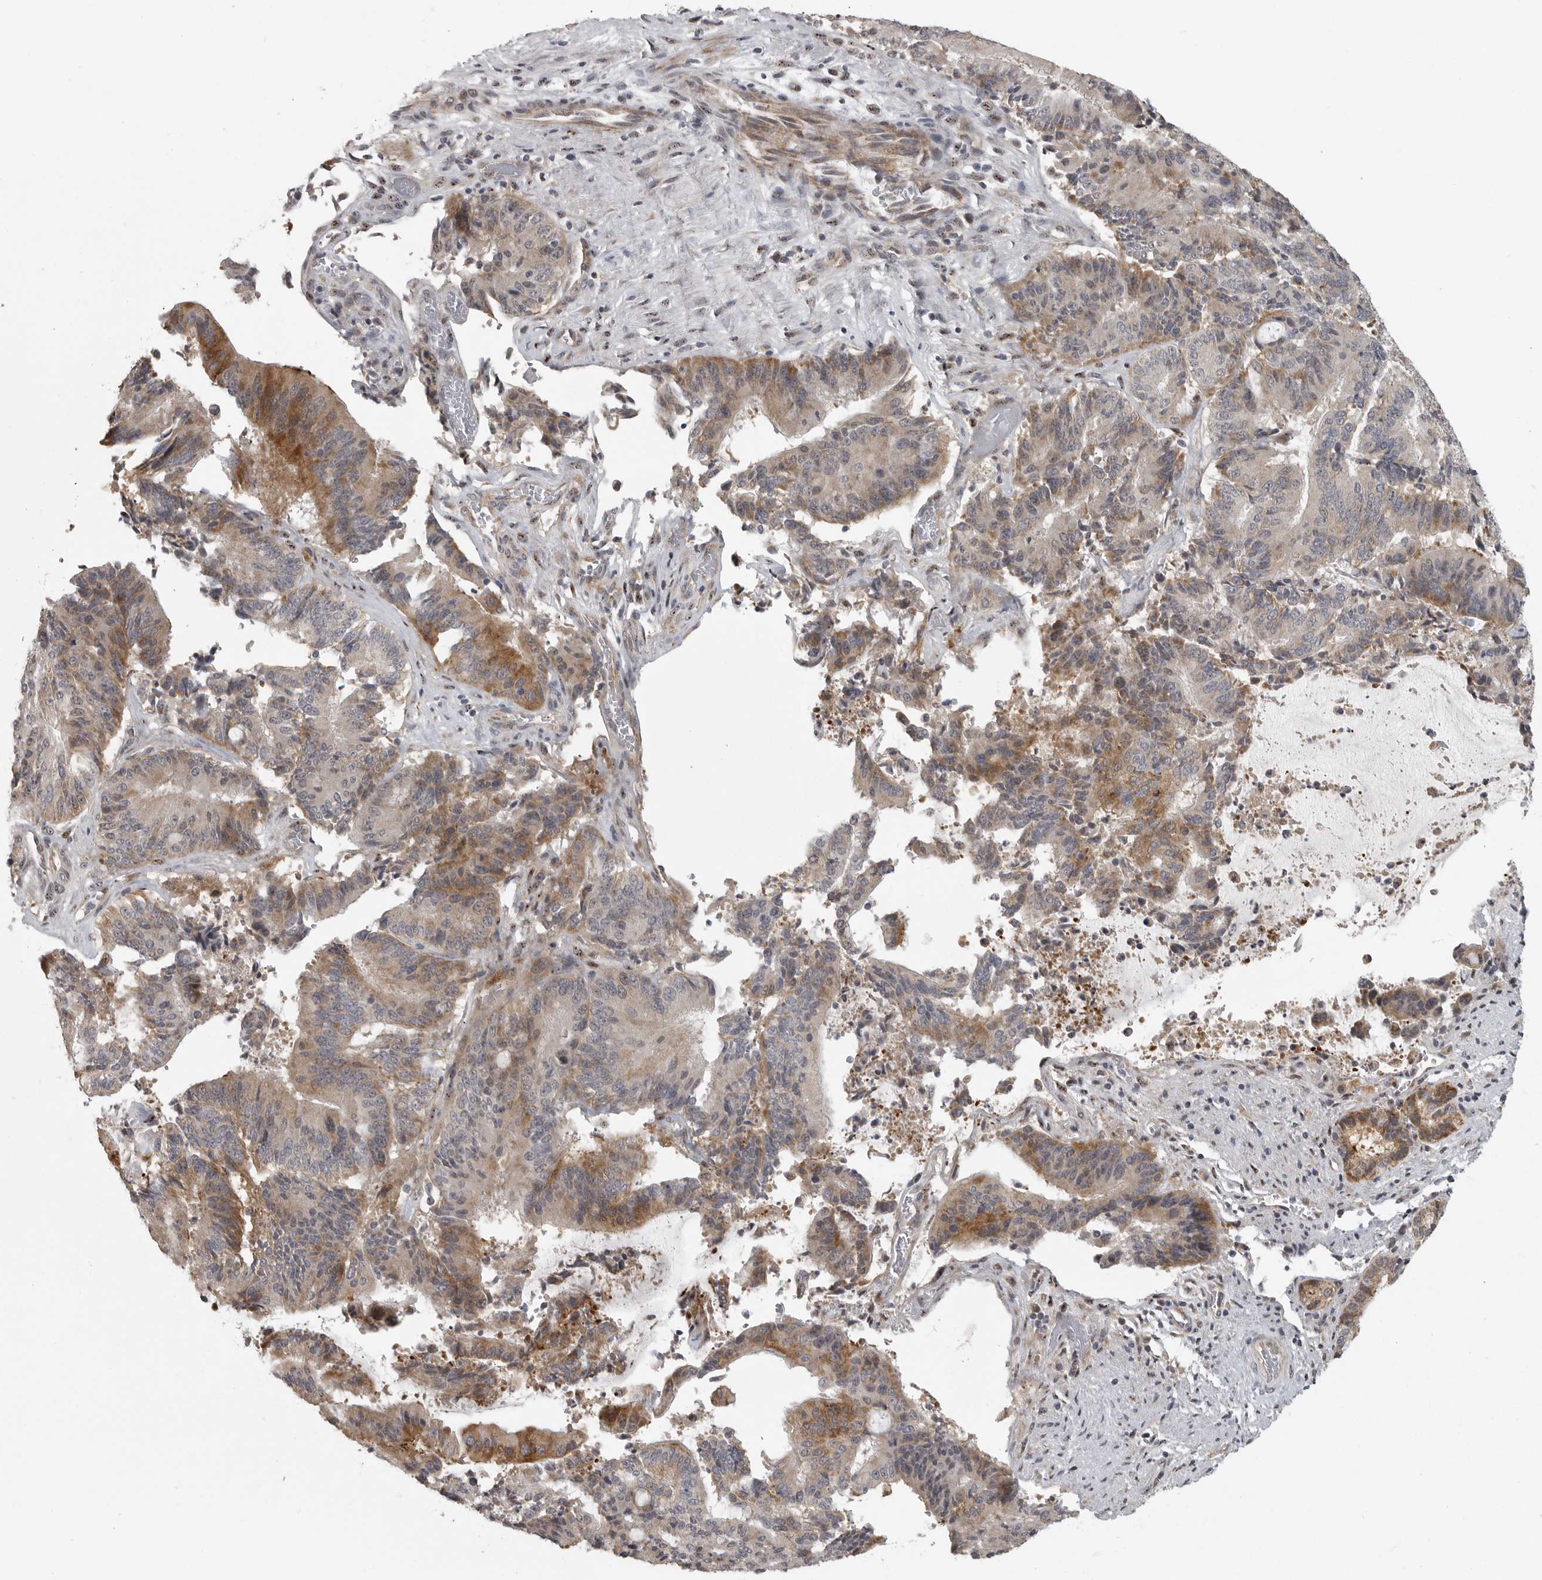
{"staining": {"intensity": "moderate", "quantity": ">75%", "location": "cytoplasmic/membranous"}, "tissue": "liver cancer", "cell_type": "Tumor cells", "image_type": "cancer", "snomed": [{"axis": "morphology", "description": "Normal tissue, NOS"}, {"axis": "morphology", "description": "Cholangiocarcinoma"}, {"axis": "topography", "description": "Liver"}, {"axis": "topography", "description": "Peripheral nerve tissue"}], "caption": "Tumor cells reveal moderate cytoplasmic/membranous positivity in approximately >75% of cells in liver cholangiocarcinoma. (Stains: DAB (3,3'-diaminobenzidine) in brown, nuclei in blue, Microscopy: brightfield microscopy at high magnification).", "gene": "POLE2", "patient": {"sex": "female", "age": 73}}